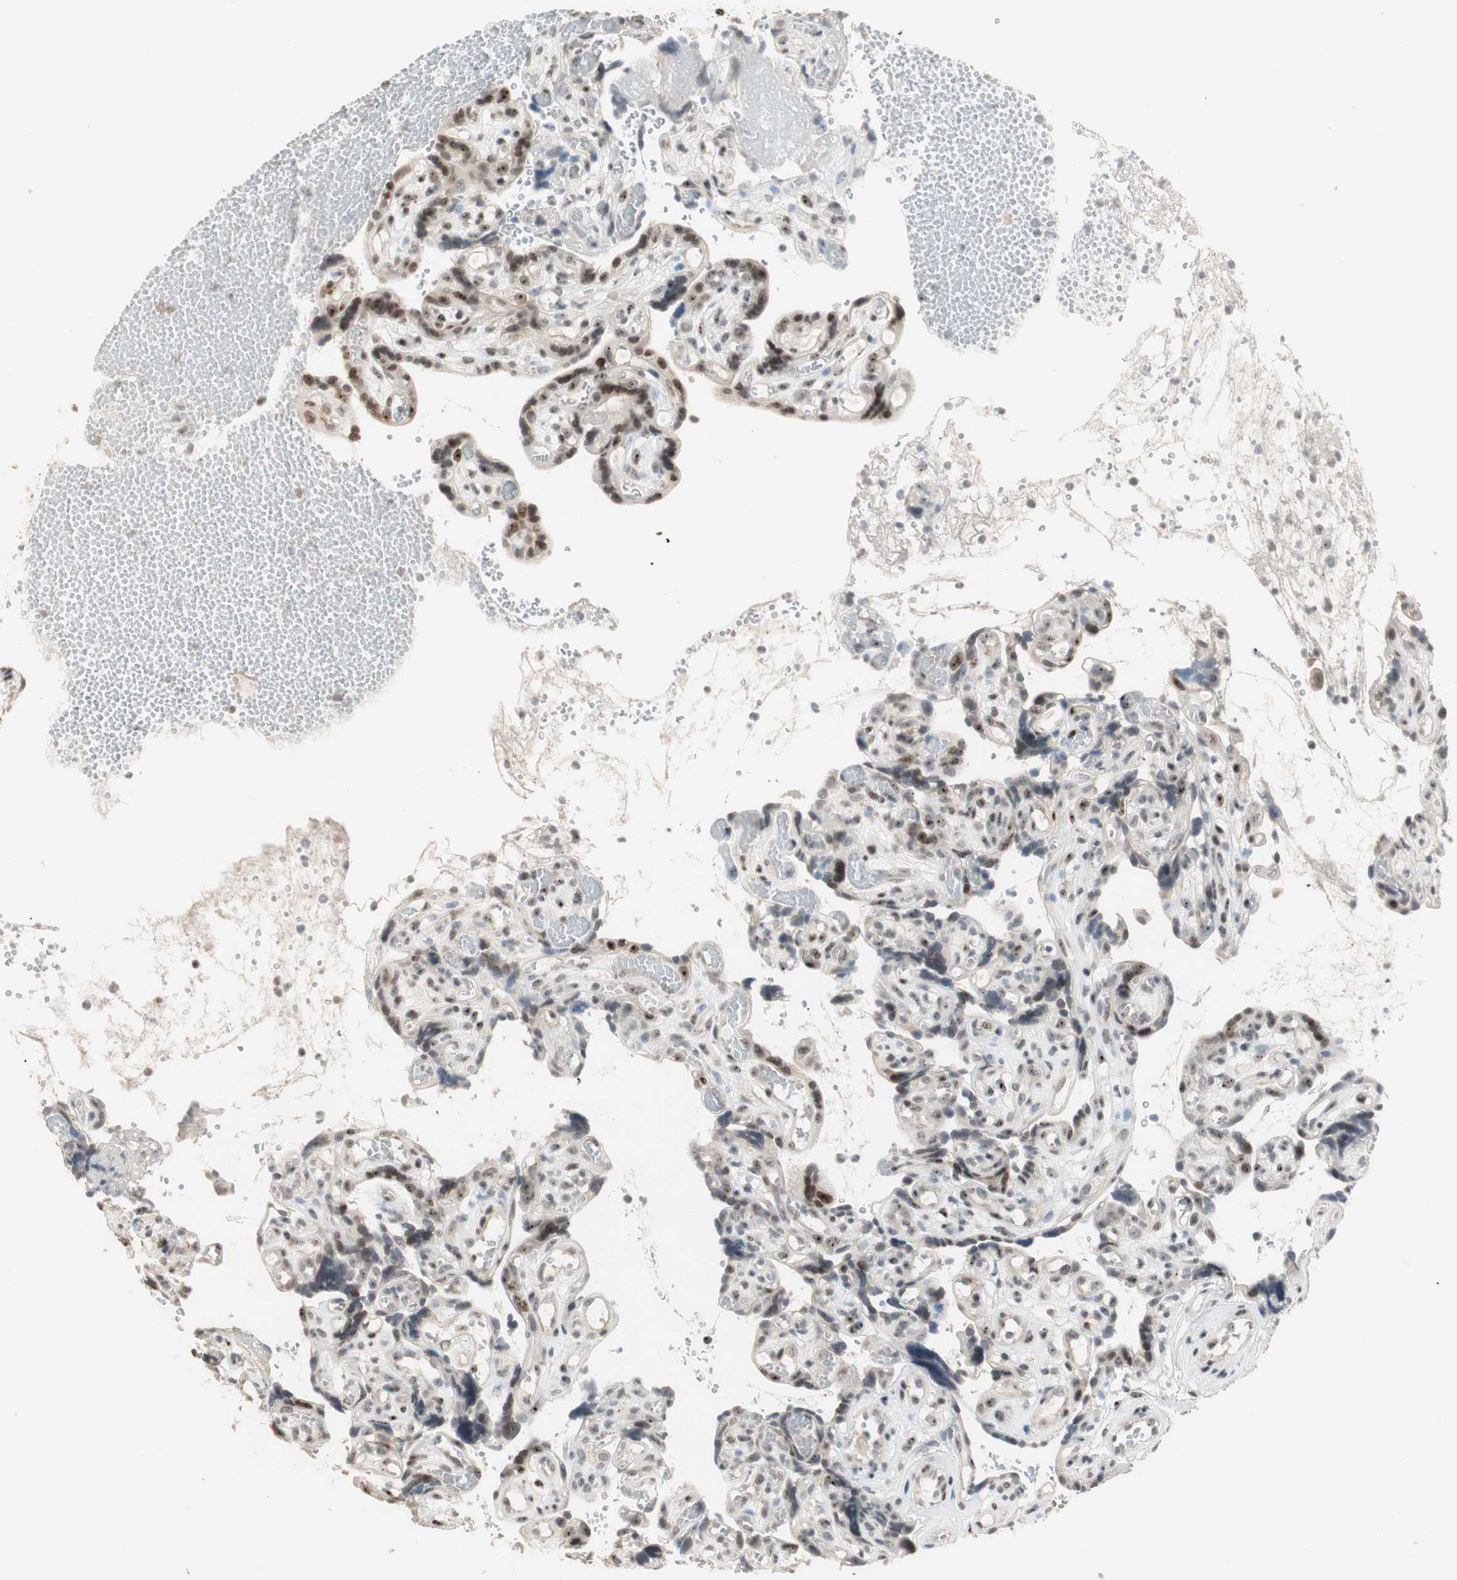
{"staining": {"intensity": "strong", "quantity": ">75%", "location": "nuclear"}, "tissue": "placenta", "cell_type": "Decidual cells", "image_type": "normal", "snomed": [{"axis": "morphology", "description": "Normal tissue, NOS"}, {"axis": "topography", "description": "Placenta"}], "caption": "This micrograph shows benign placenta stained with immunohistochemistry (IHC) to label a protein in brown. The nuclear of decidual cells show strong positivity for the protein. Nuclei are counter-stained blue.", "gene": "ETV4", "patient": {"sex": "female", "age": 30}}